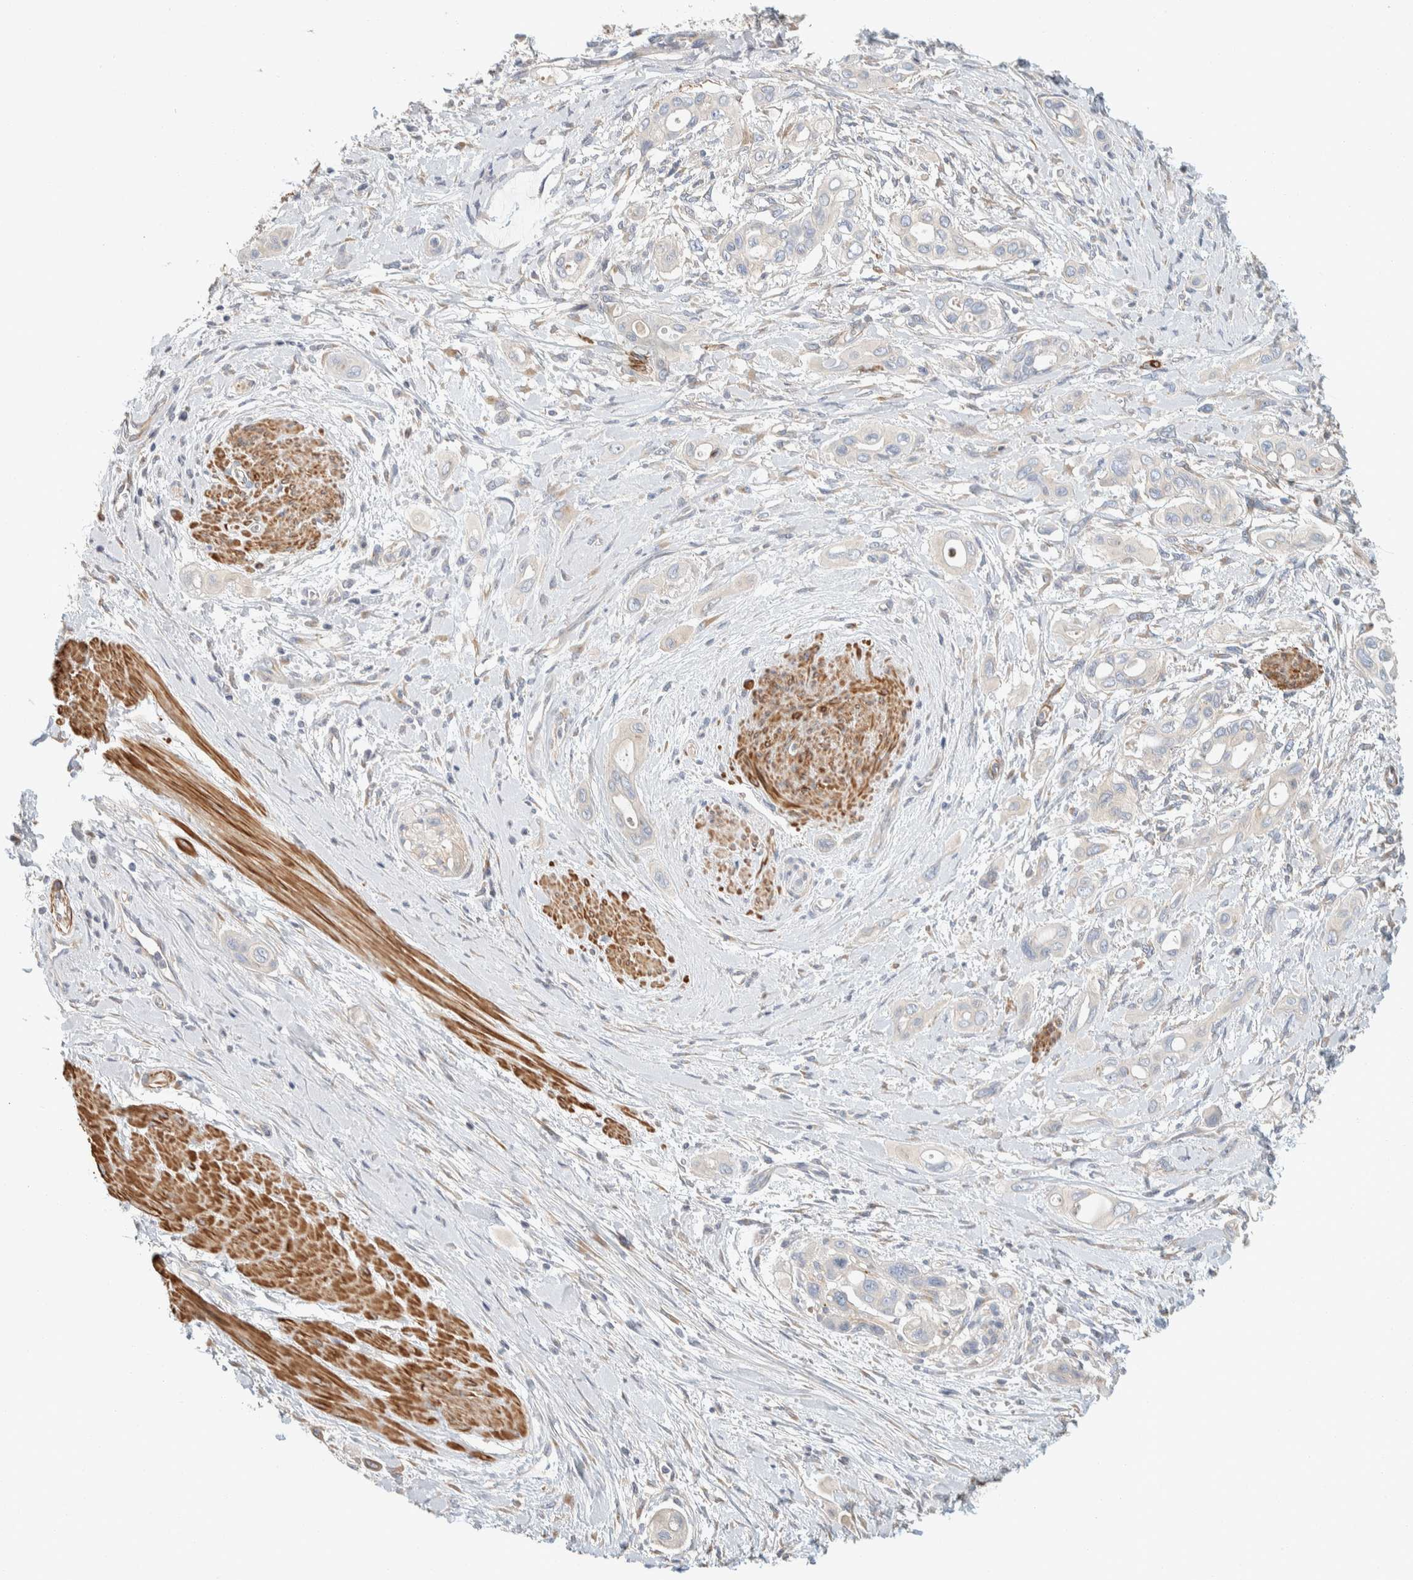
{"staining": {"intensity": "negative", "quantity": "none", "location": "none"}, "tissue": "pancreatic cancer", "cell_type": "Tumor cells", "image_type": "cancer", "snomed": [{"axis": "morphology", "description": "Adenocarcinoma, NOS"}, {"axis": "topography", "description": "Pancreas"}], "caption": "Micrograph shows no significant protein expression in tumor cells of pancreatic cancer.", "gene": "CDR2", "patient": {"sex": "male", "age": 59}}